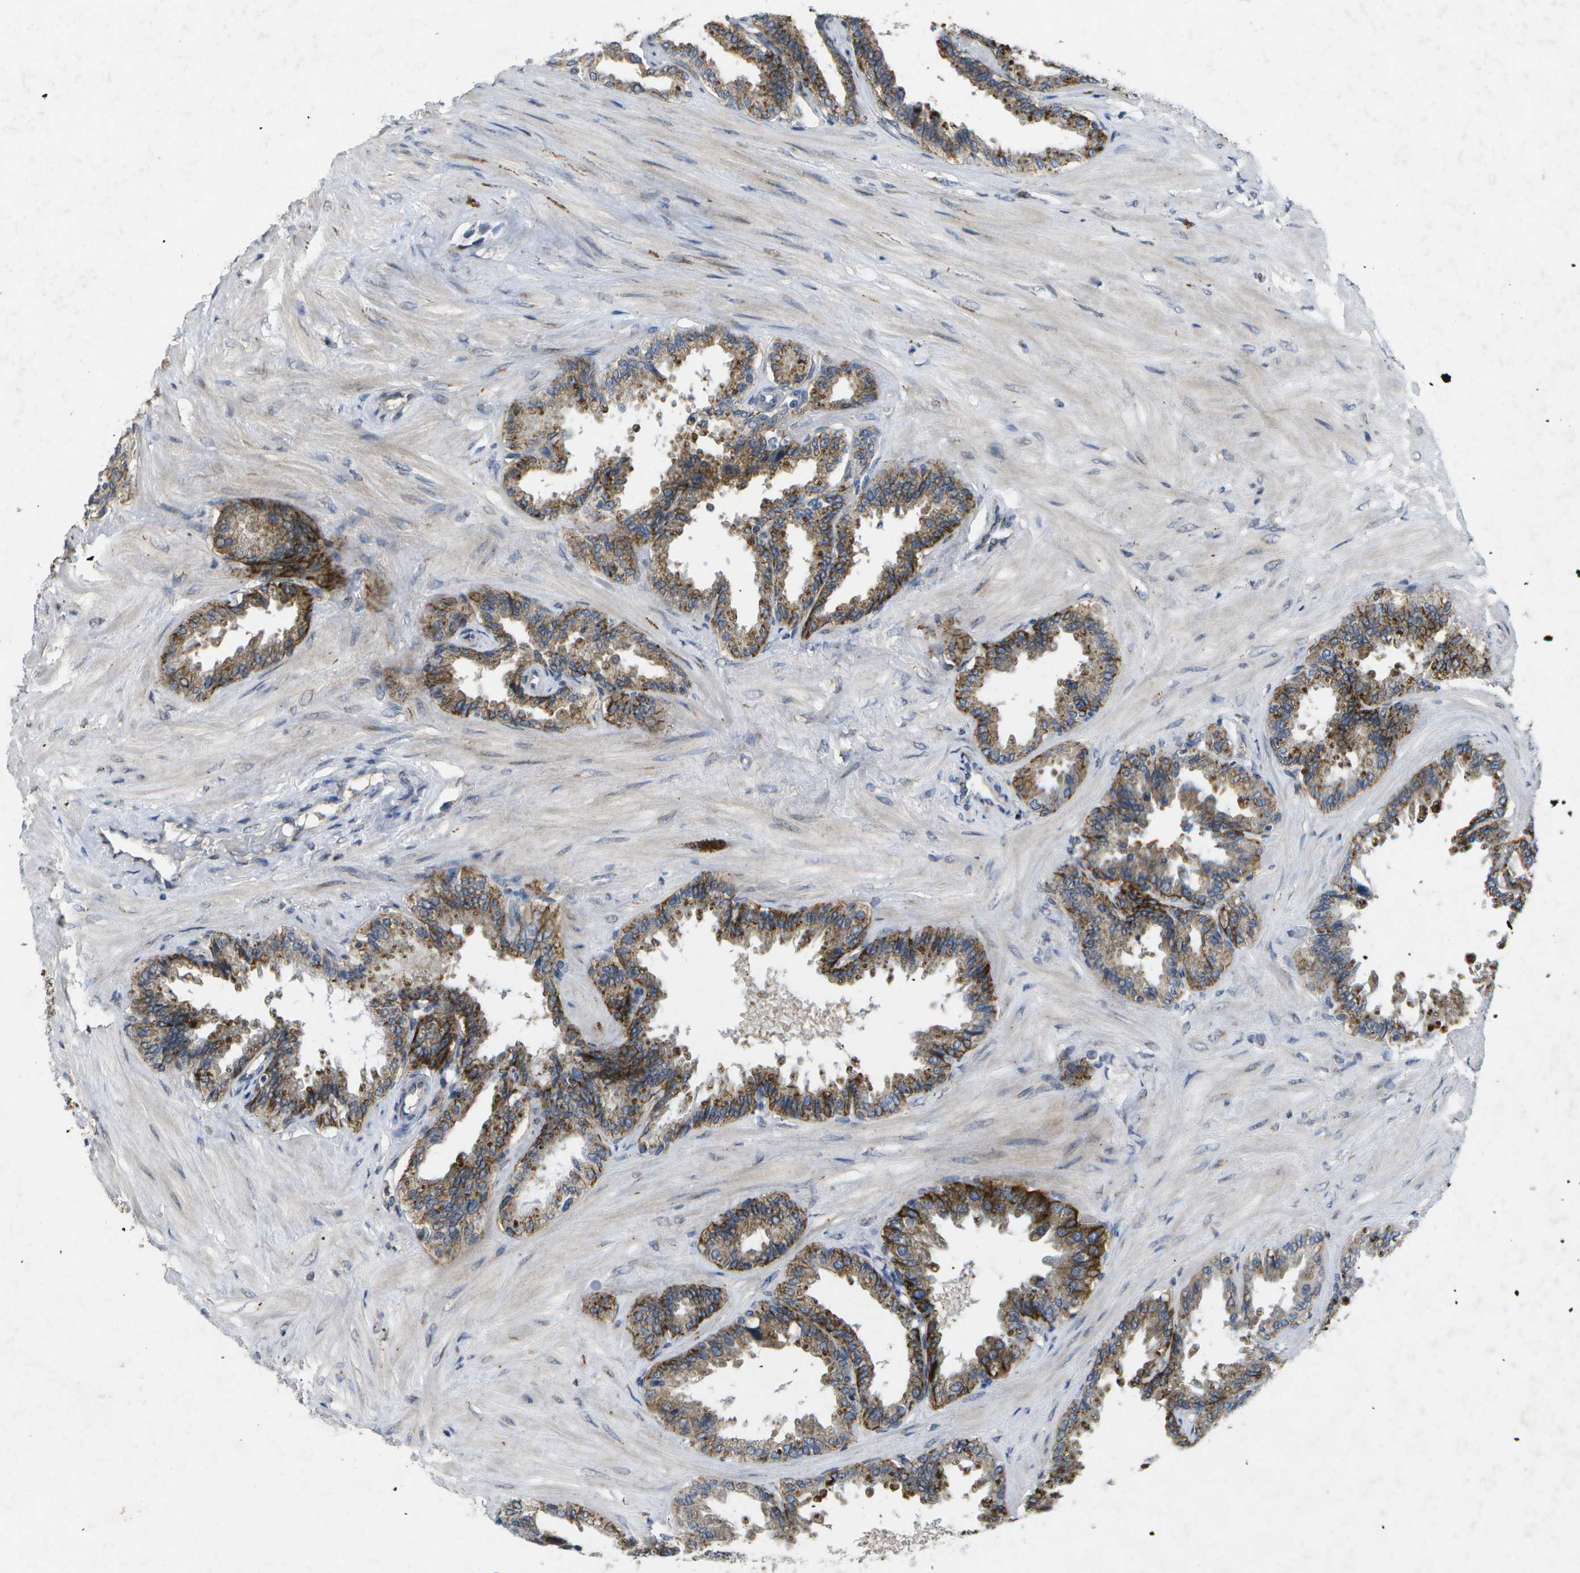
{"staining": {"intensity": "moderate", "quantity": ">75%", "location": "cytoplasmic/membranous"}, "tissue": "seminal vesicle", "cell_type": "Glandular cells", "image_type": "normal", "snomed": [{"axis": "morphology", "description": "Normal tissue, NOS"}, {"axis": "topography", "description": "Seminal veicle"}], "caption": "This micrograph exhibits IHC staining of normal seminal vesicle, with medium moderate cytoplasmic/membranous positivity in approximately >75% of glandular cells.", "gene": "KDELR1", "patient": {"sex": "male", "age": 46}}